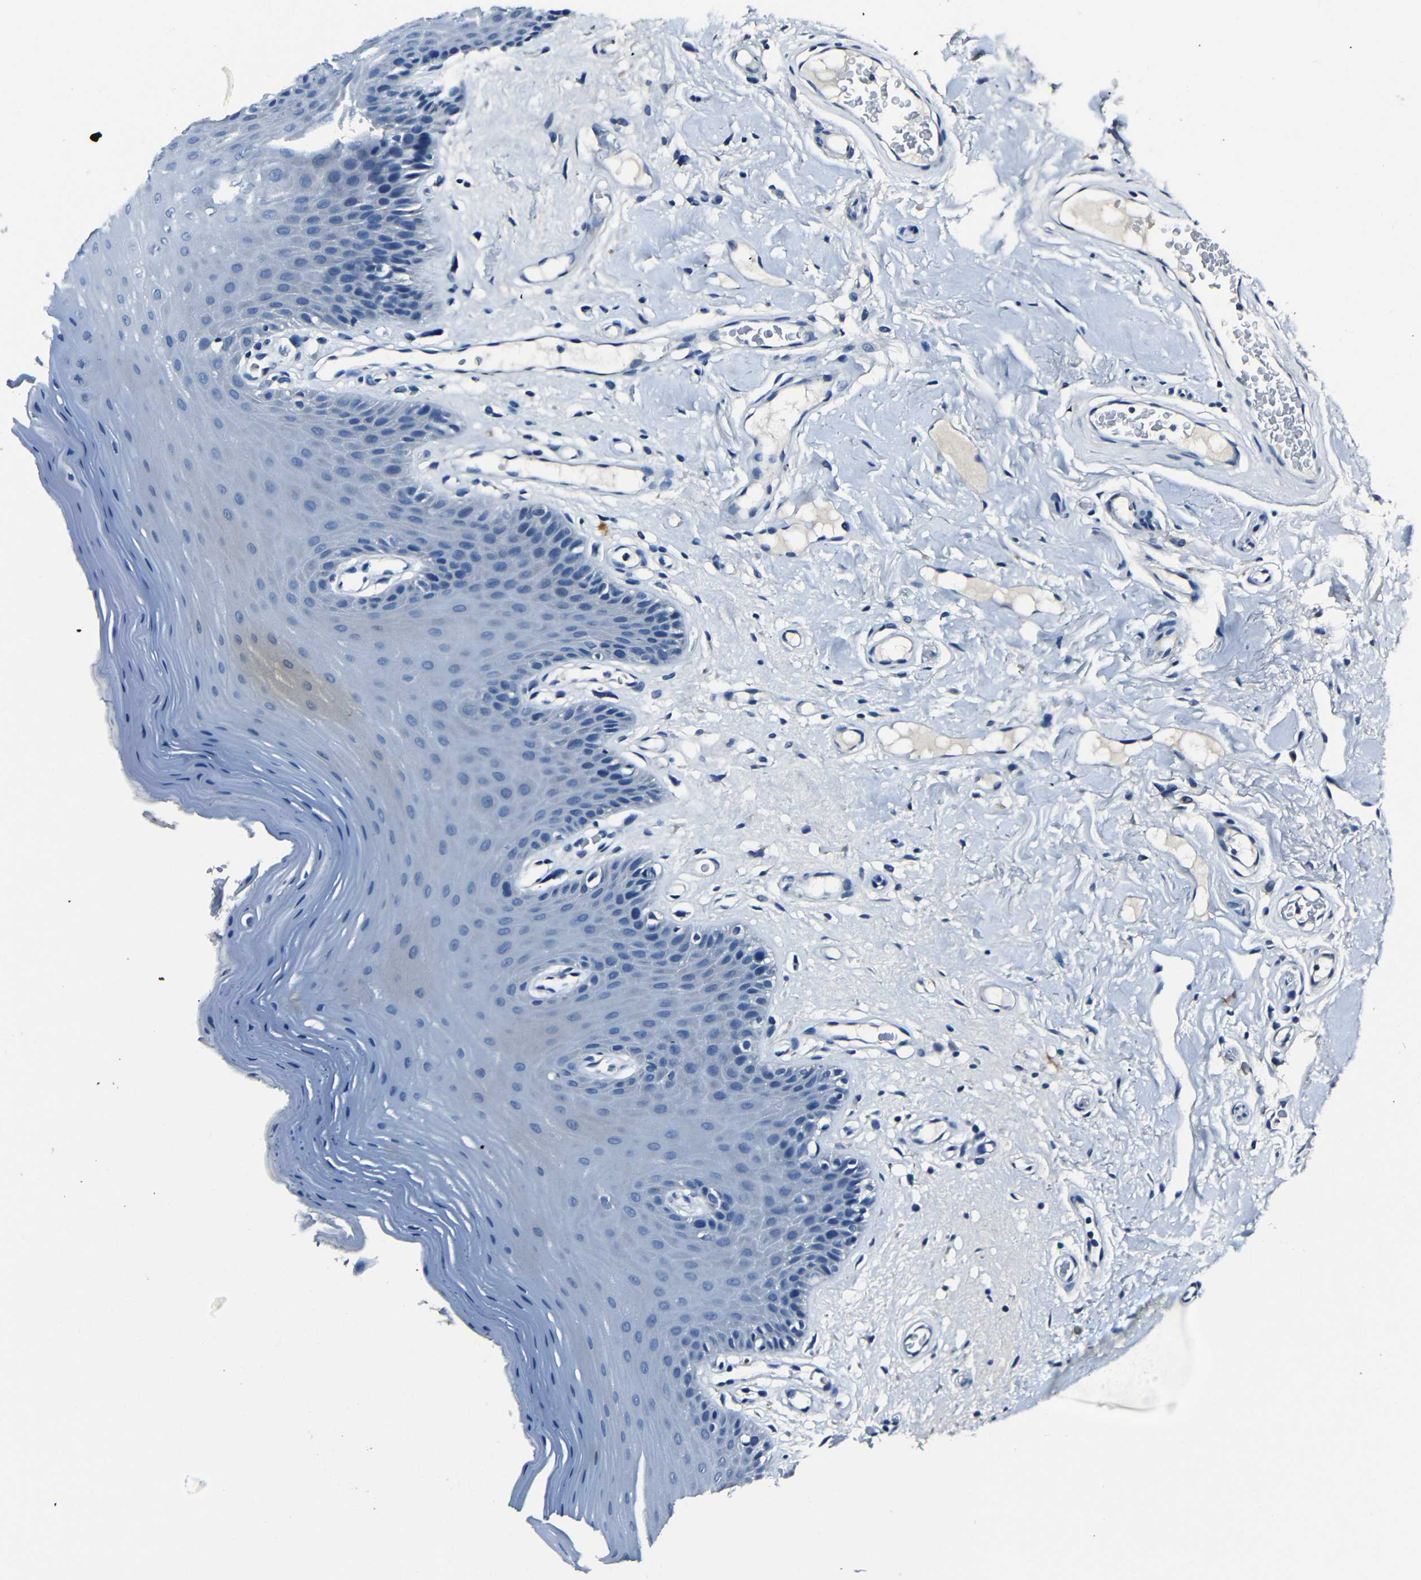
{"staining": {"intensity": "negative", "quantity": "none", "location": "none"}, "tissue": "oral mucosa", "cell_type": "Squamous epithelial cells", "image_type": "normal", "snomed": [{"axis": "morphology", "description": "Normal tissue, NOS"}, {"axis": "morphology", "description": "Squamous cell carcinoma, NOS"}, {"axis": "topography", "description": "Skeletal muscle"}, {"axis": "topography", "description": "Adipose tissue"}, {"axis": "topography", "description": "Vascular tissue"}, {"axis": "topography", "description": "Oral tissue"}, {"axis": "topography", "description": "Peripheral nerve tissue"}, {"axis": "topography", "description": "Head-Neck"}], "caption": "Squamous epithelial cells show no significant protein expression in benign oral mucosa. Brightfield microscopy of immunohistochemistry (IHC) stained with DAB (3,3'-diaminobenzidine) (brown) and hematoxylin (blue), captured at high magnification.", "gene": "NCMAP", "patient": {"sex": "male", "age": 71}}